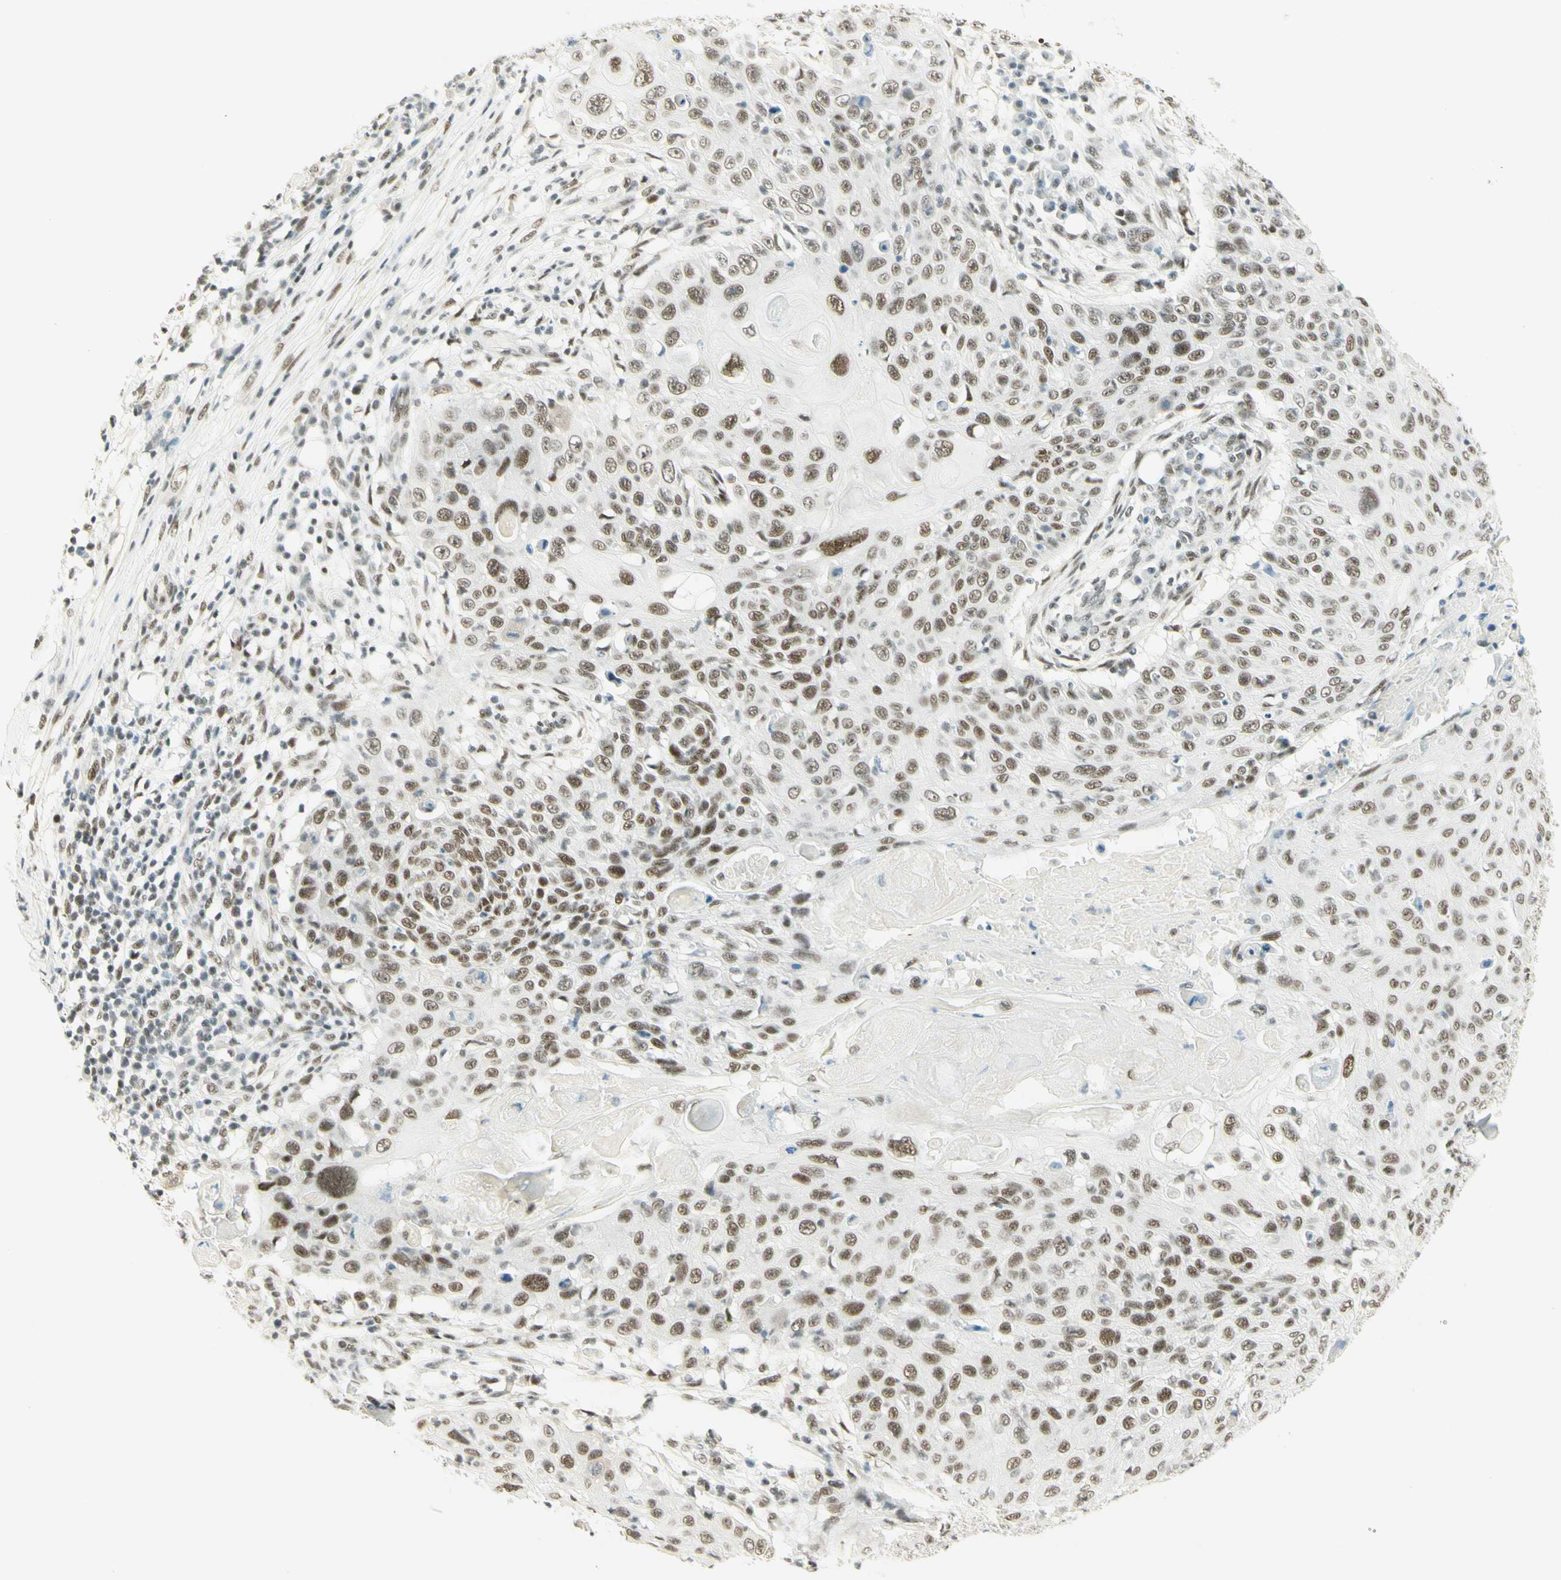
{"staining": {"intensity": "moderate", "quantity": "<25%", "location": "nuclear"}, "tissue": "skin cancer", "cell_type": "Tumor cells", "image_type": "cancer", "snomed": [{"axis": "morphology", "description": "Squamous cell carcinoma, NOS"}, {"axis": "topography", "description": "Skin"}], "caption": "The immunohistochemical stain shows moderate nuclear expression in tumor cells of skin squamous cell carcinoma tissue.", "gene": "PMS2", "patient": {"sex": "male", "age": 86}}